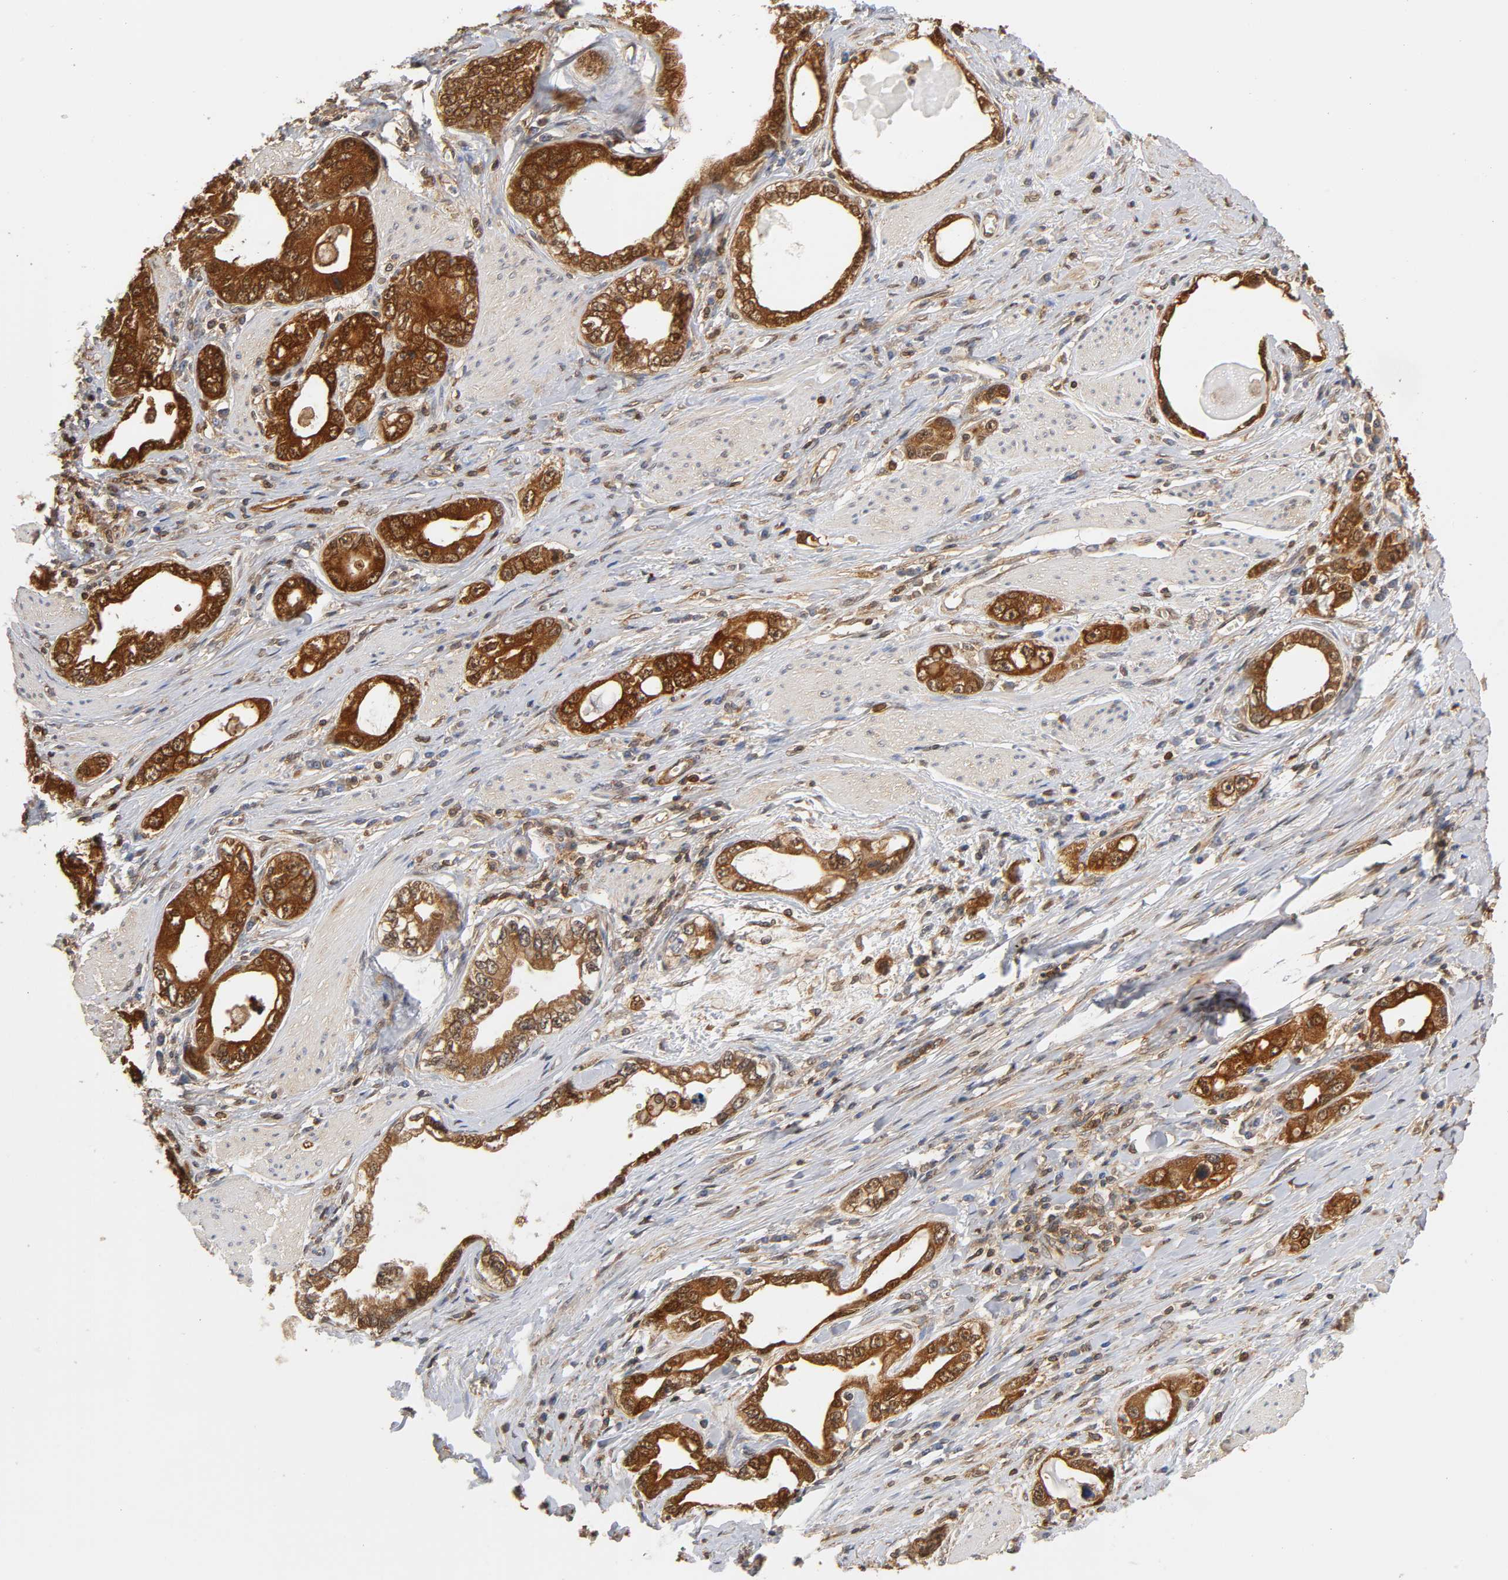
{"staining": {"intensity": "moderate", "quantity": ">75%", "location": "cytoplasmic/membranous,nuclear"}, "tissue": "stomach cancer", "cell_type": "Tumor cells", "image_type": "cancer", "snomed": [{"axis": "morphology", "description": "Adenocarcinoma, NOS"}, {"axis": "topography", "description": "Stomach, lower"}], "caption": "Tumor cells demonstrate moderate cytoplasmic/membranous and nuclear positivity in about >75% of cells in stomach cancer. (Brightfield microscopy of DAB IHC at high magnification).", "gene": "ANXA11", "patient": {"sex": "female", "age": 93}}